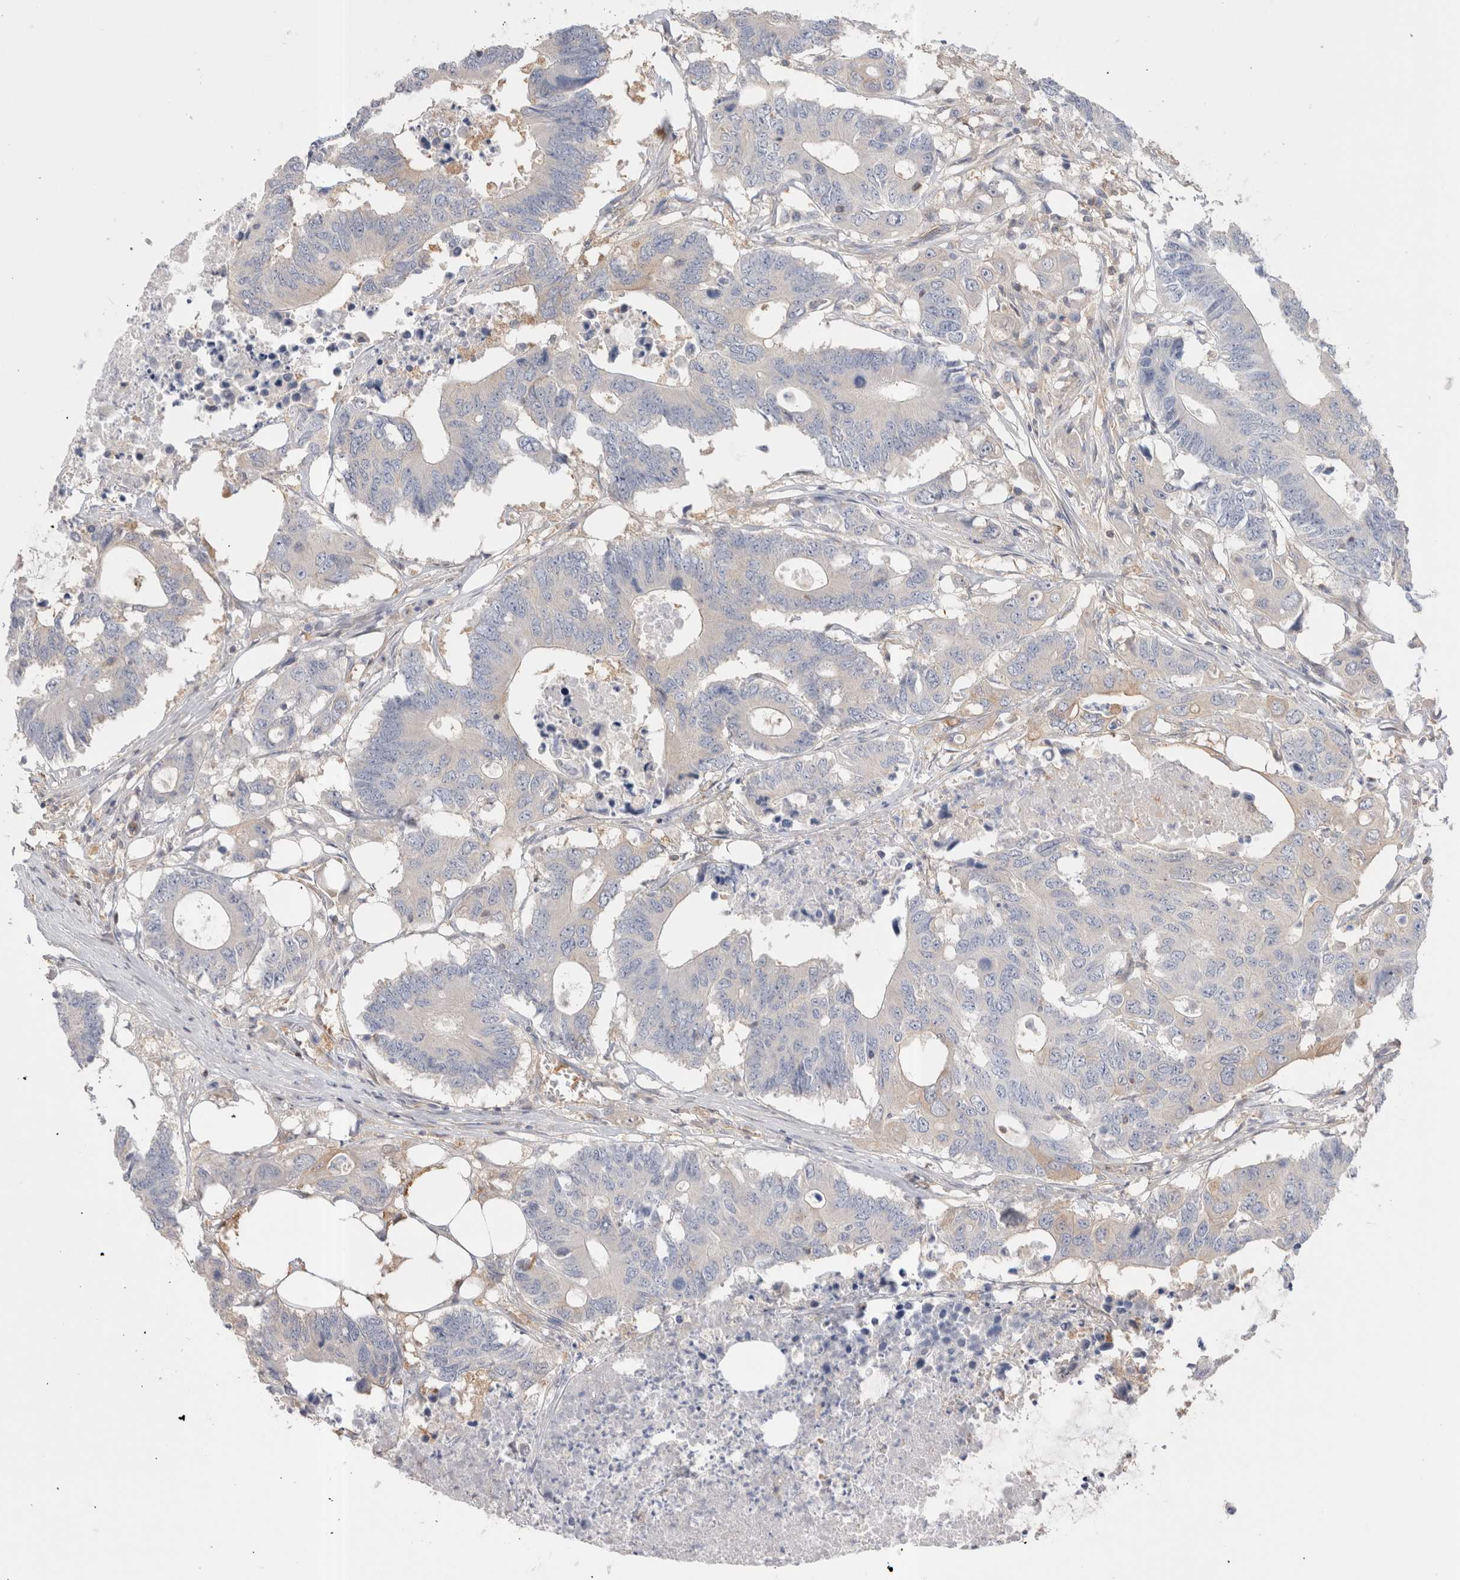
{"staining": {"intensity": "negative", "quantity": "none", "location": "none"}, "tissue": "colorectal cancer", "cell_type": "Tumor cells", "image_type": "cancer", "snomed": [{"axis": "morphology", "description": "Adenocarcinoma, NOS"}, {"axis": "topography", "description": "Colon"}], "caption": "Immunohistochemistry (IHC) histopathology image of neoplastic tissue: human colorectal cancer (adenocarcinoma) stained with DAB demonstrates no significant protein positivity in tumor cells.", "gene": "CAPN2", "patient": {"sex": "male", "age": 71}}